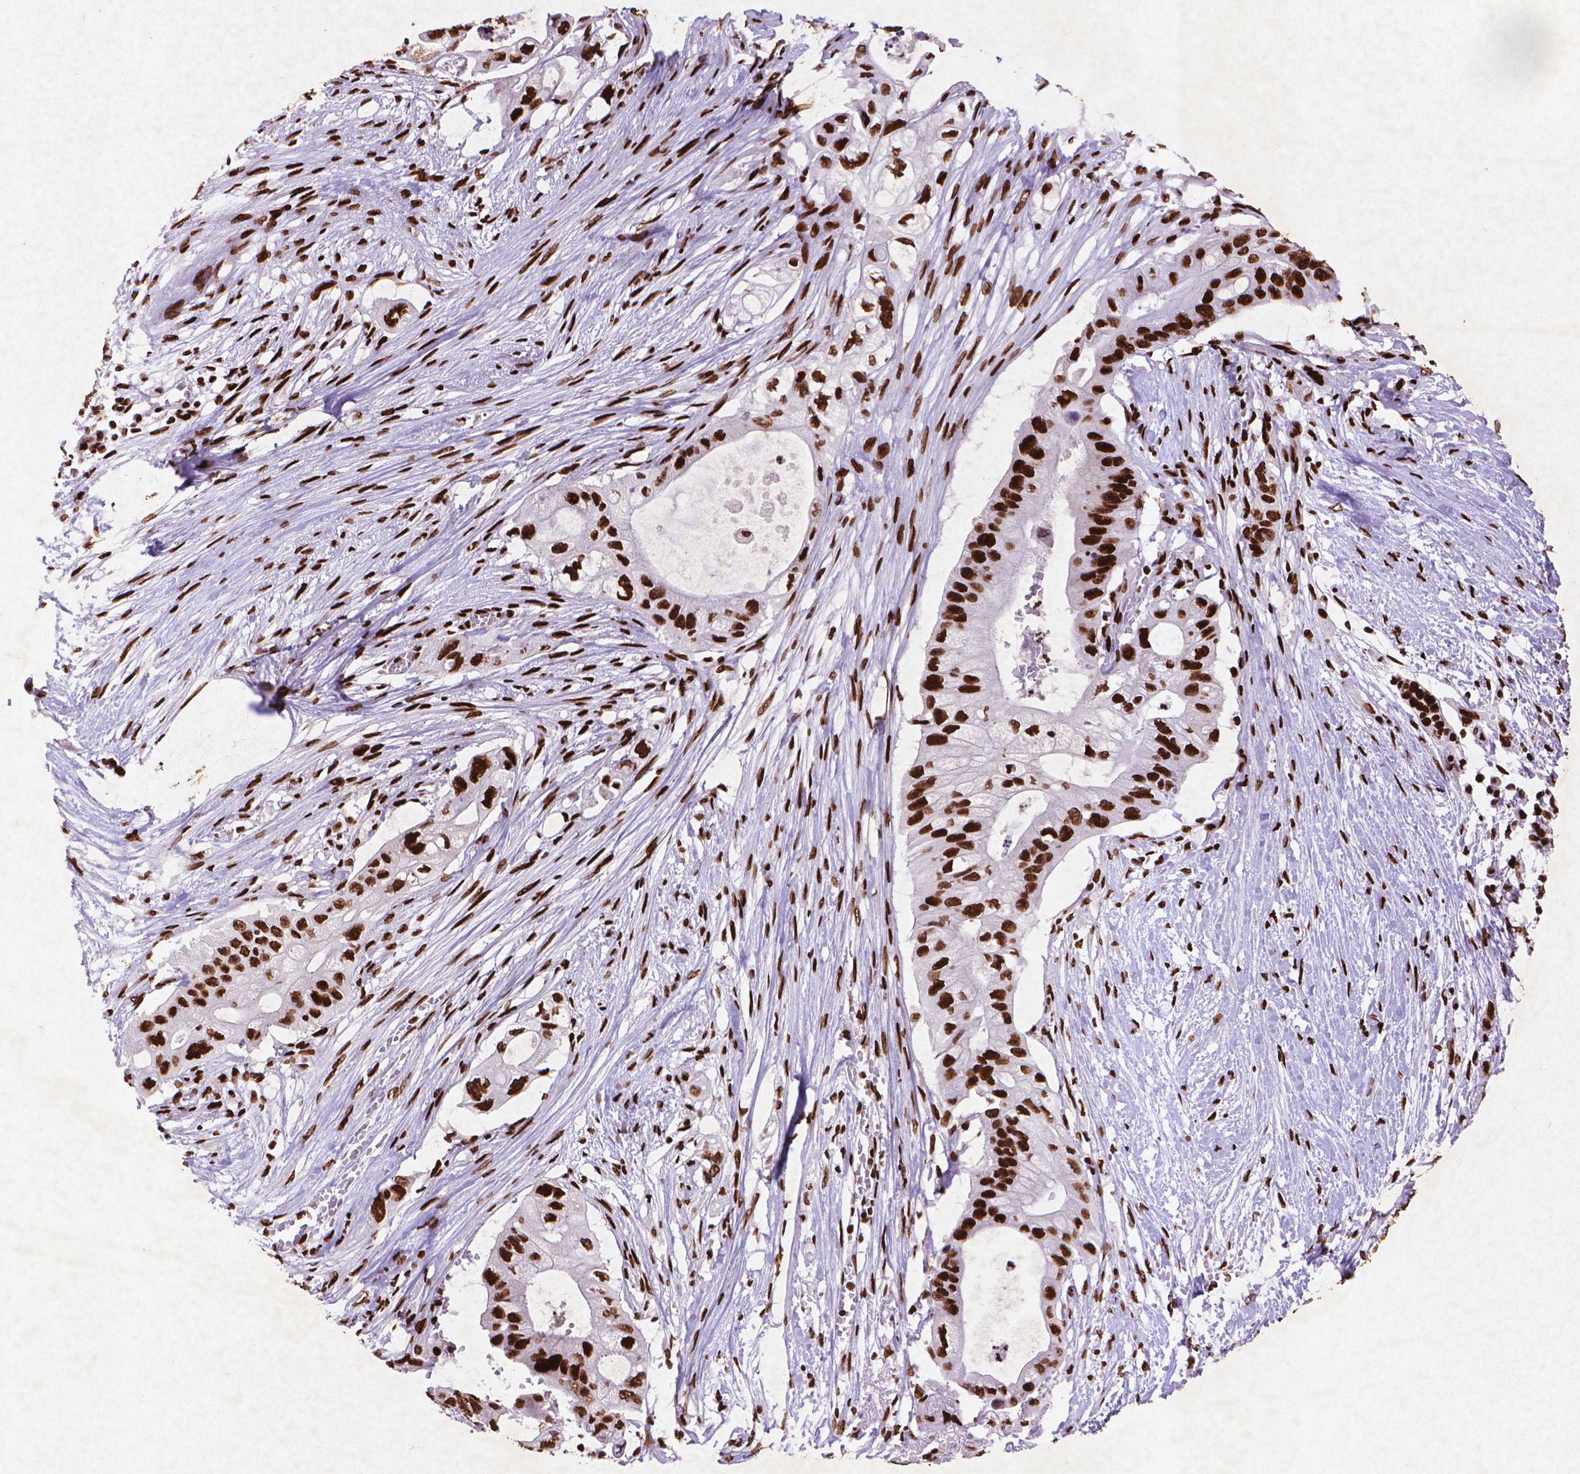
{"staining": {"intensity": "strong", "quantity": ">75%", "location": "nuclear"}, "tissue": "pancreatic cancer", "cell_type": "Tumor cells", "image_type": "cancer", "snomed": [{"axis": "morphology", "description": "Adenocarcinoma, NOS"}, {"axis": "topography", "description": "Pancreas"}], "caption": "DAB (3,3'-diaminobenzidine) immunohistochemical staining of adenocarcinoma (pancreatic) shows strong nuclear protein positivity in approximately >75% of tumor cells.", "gene": "CITED2", "patient": {"sex": "female", "age": 72}}